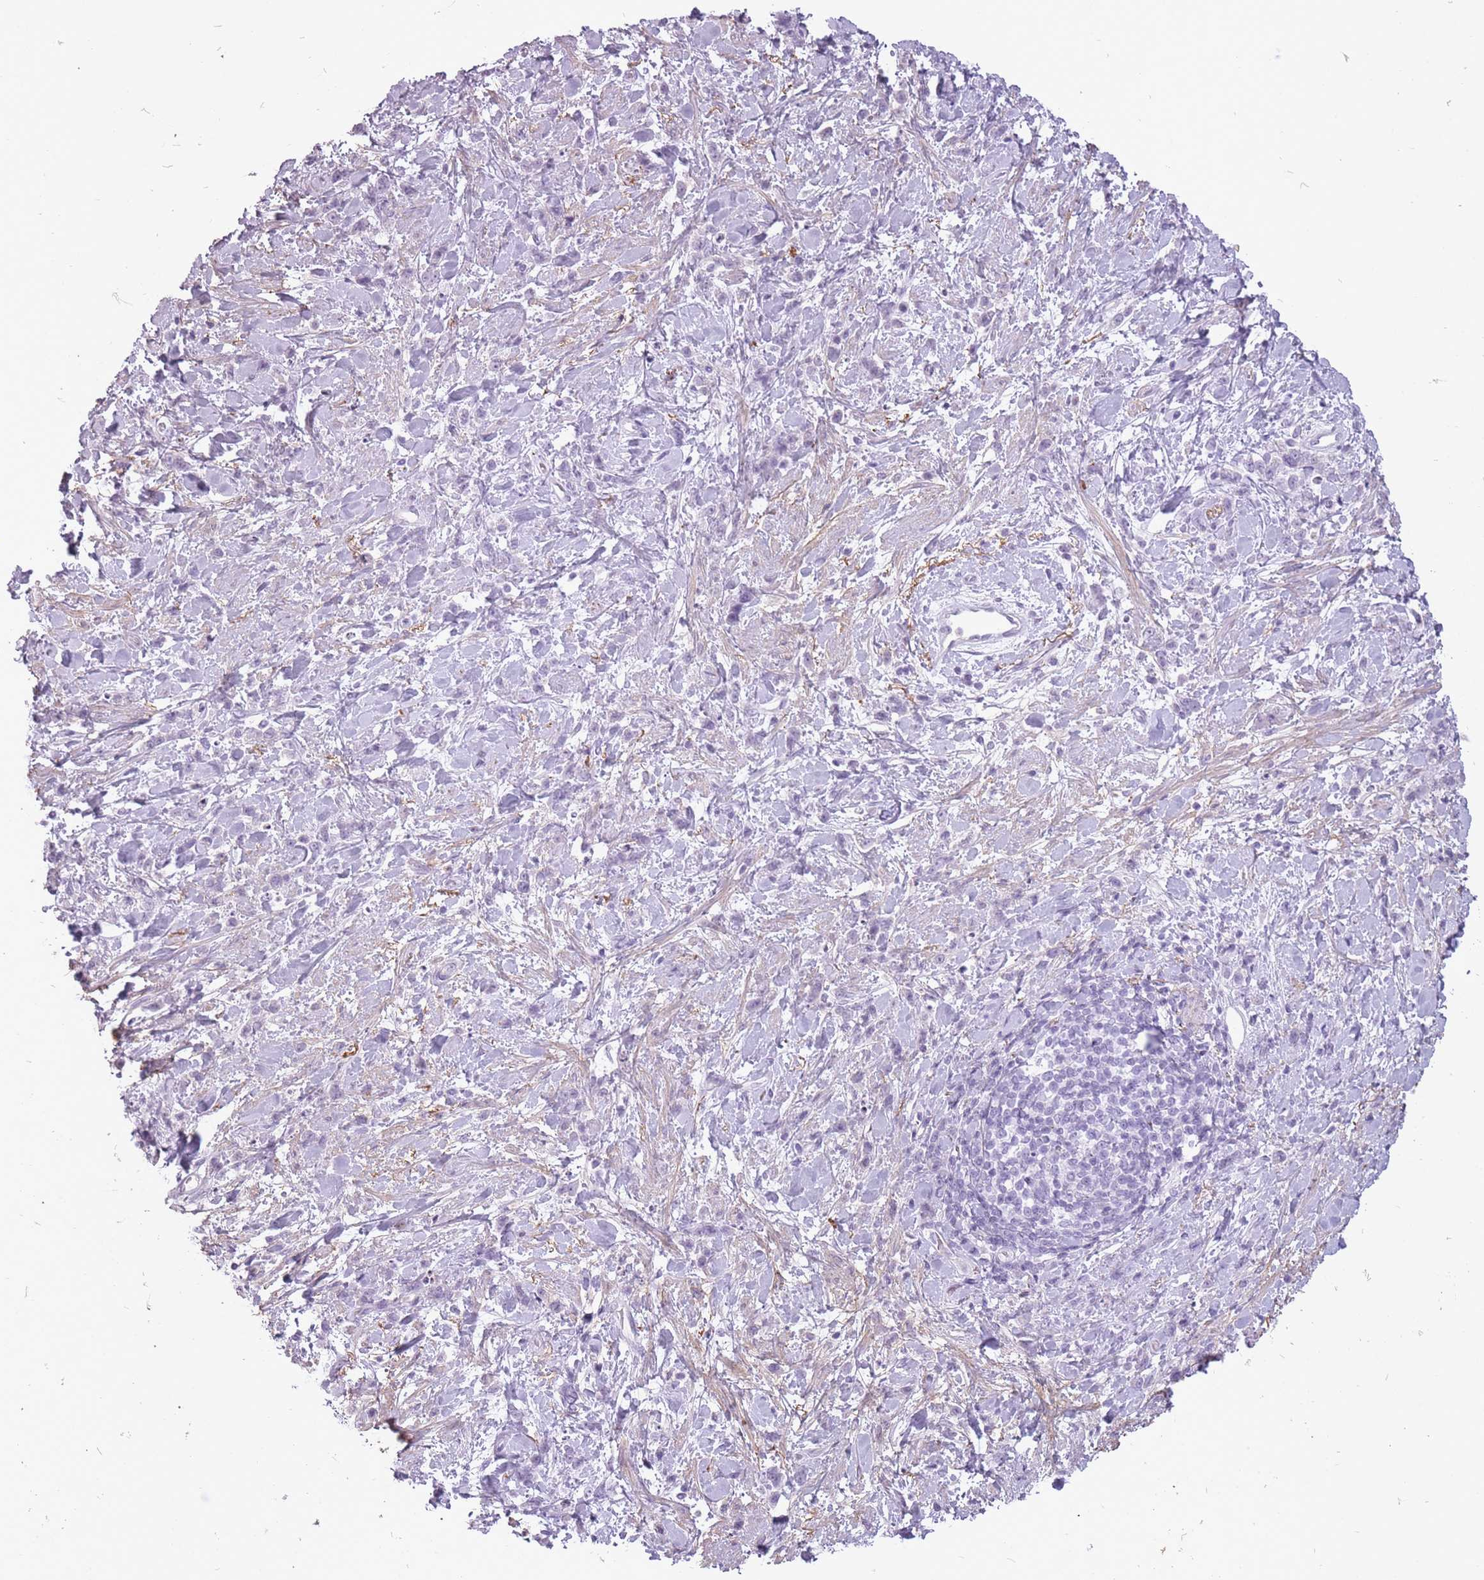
{"staining": {"intensity": "negative", "quantity": "none", "location": "none"}, "tissue": "stomach cancer", "cell_type": "Tumor cells", "image_type": "cancer", "snomed": [{"axis": "morphology", "description": "Adenocarcinoma, NOS"}, {"axis": "topography", "description": "Stomach"}], "caption": "The image shows no staining of tumor cells in stomach cancer (adenocarcinoma). (Brightfield microscopy of DAB (3,3'-diaminobenzidine) immunohistochemistry (IHC) at high magnification).", "gene": "RFX4", "patient": {"sex": "female", "age": 60}}